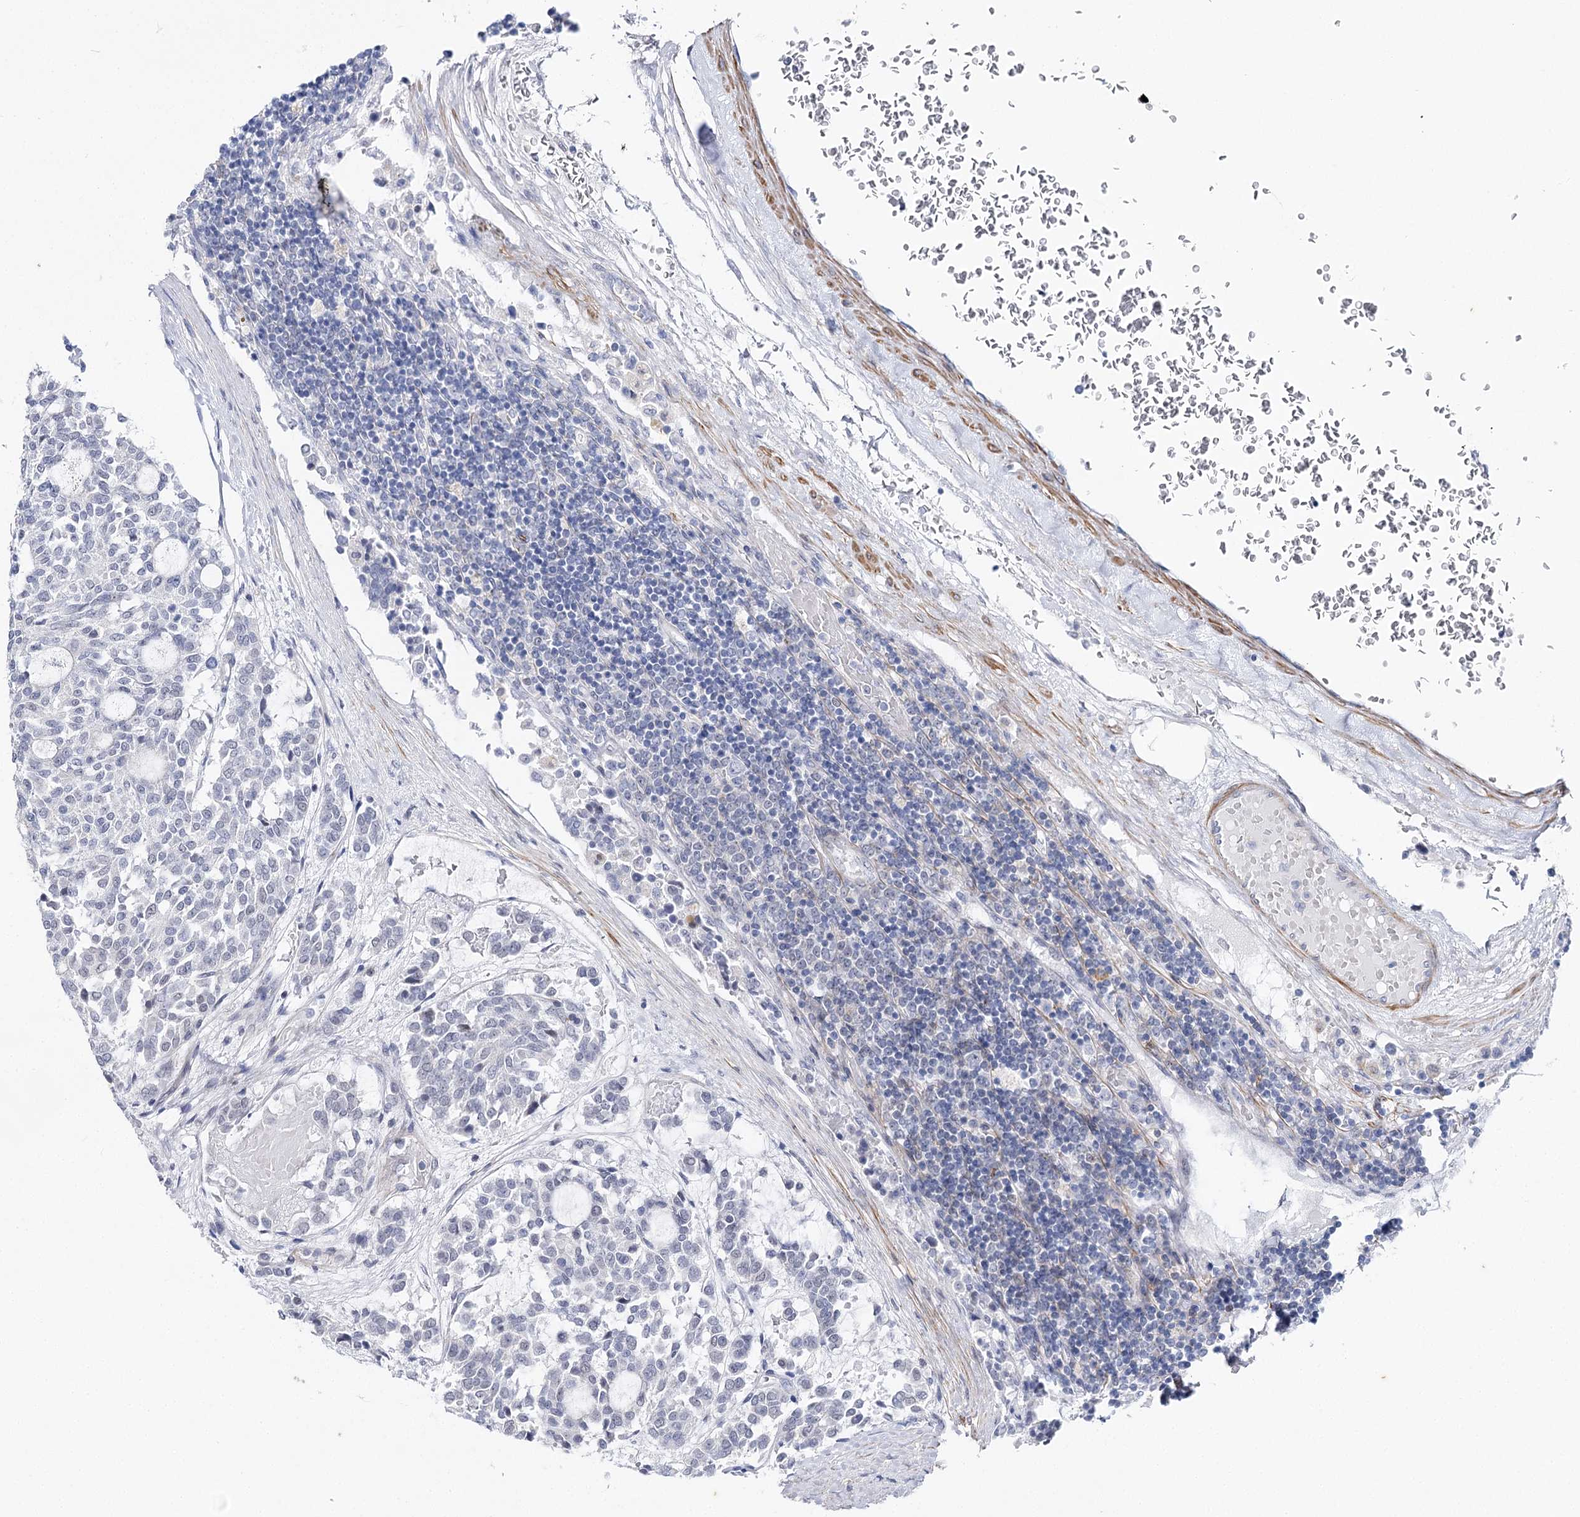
{"staining": {"intensity": "negative", "quantity": "none", "location": "none"}, "tissue": "carcinoid", "cell_type": "Tumor cells", "image_type": "cancer", "snomed": [{"axis": "morphology", "description": "Carcinoid, malignant, NOS"}, {"axis": "topography", "description": "Pancreas"}], "caption": "Tumor cells show no significant protein staining in carcinoid (malignant). (IHC, brightfield microscopy, high magnification).", "gene": "AGXT2", "patient": {"sex": "female", "age": 54}}